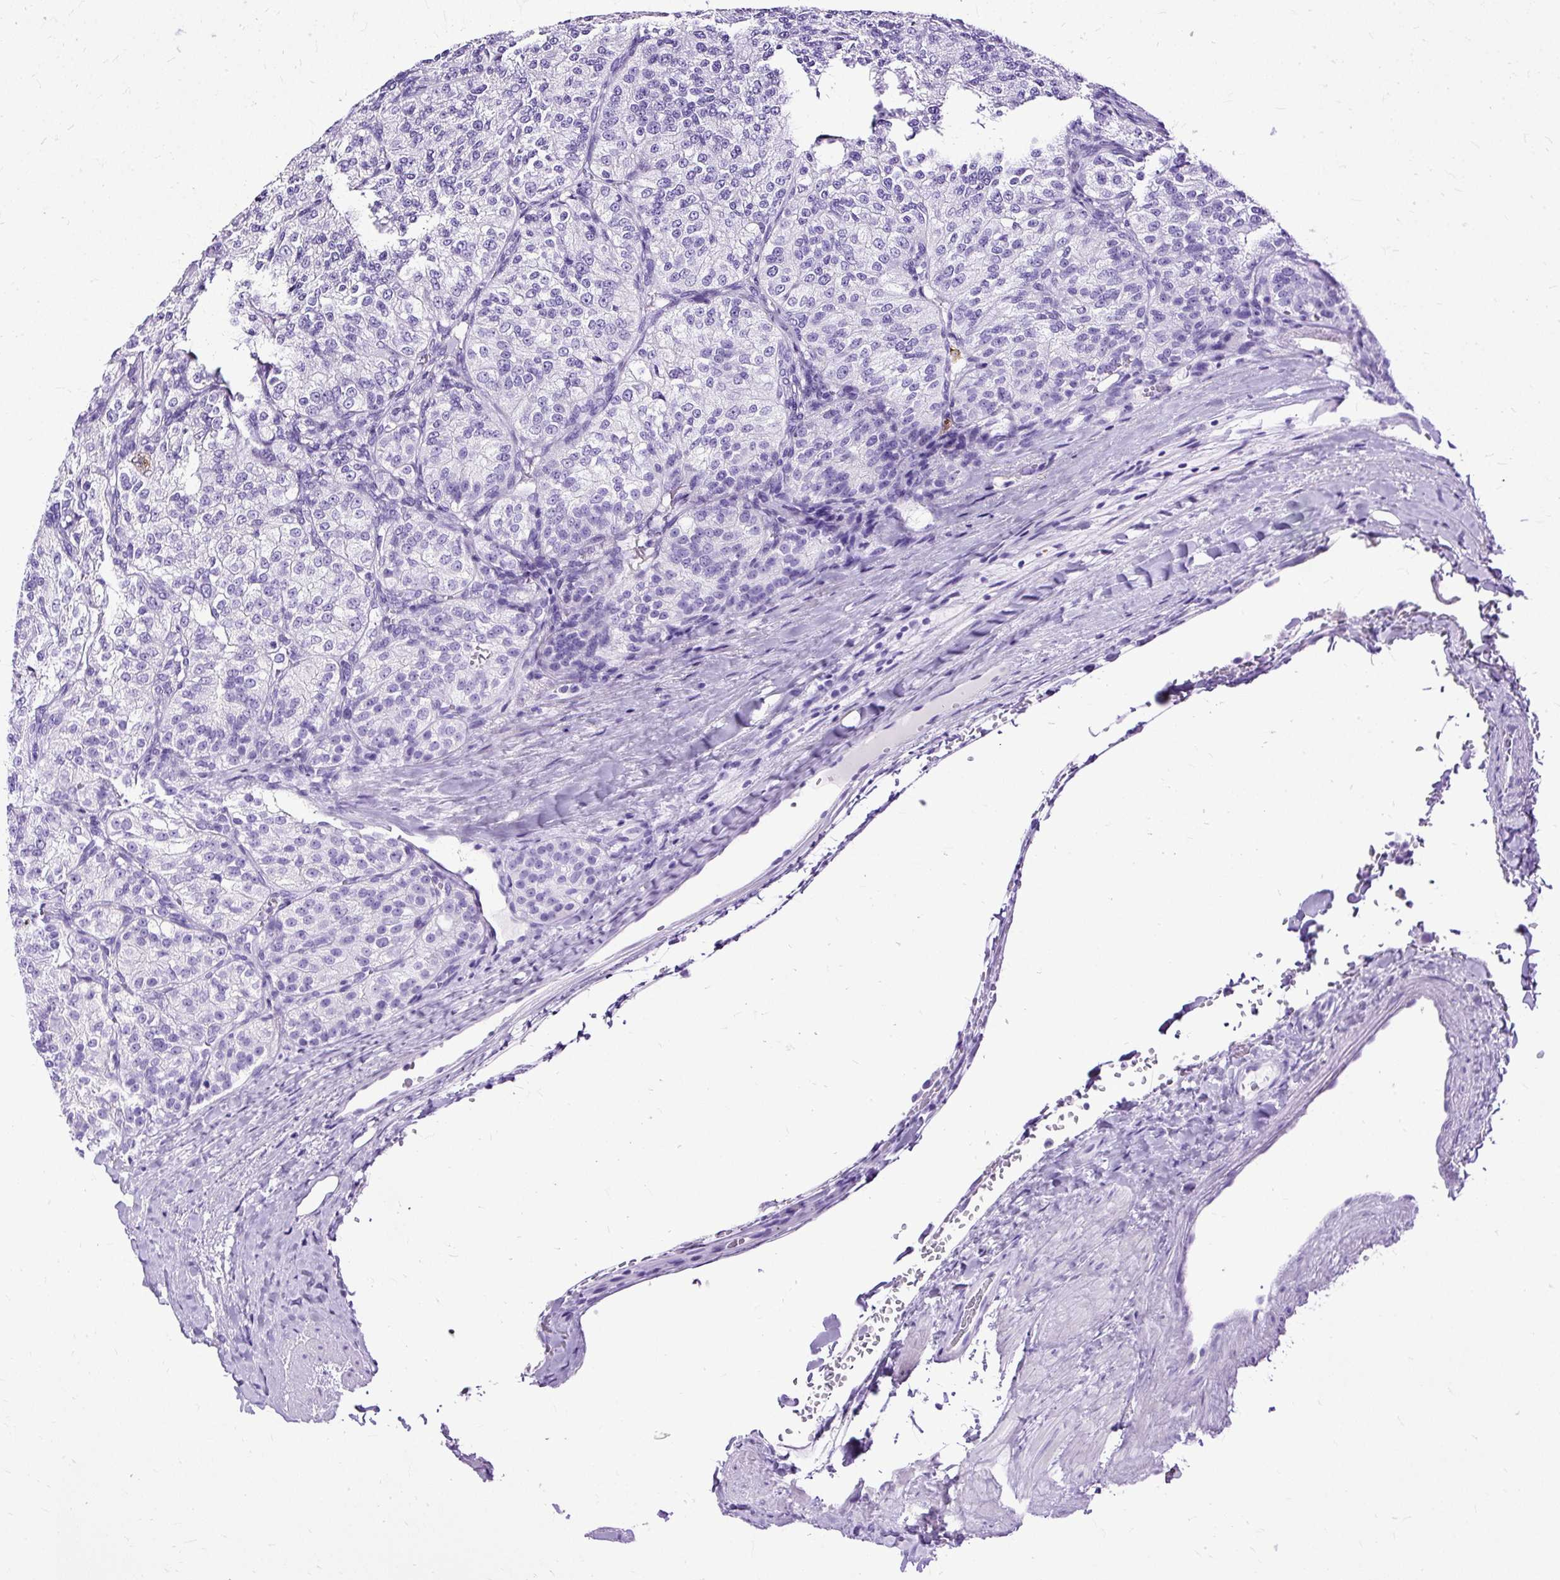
{"staining": {"intensity": "negative", "quantity": "none", "location": "none"}, "tissue": "renal cancer", "cell_type": "Tumor cells", "image_type": "cancer", "snomed": [{"axis": "morphology", "description": "Adenocarcinoma, NOS"}, {"axis": "topography", "description": "Kidney"}], "caption": "Immunohistochemistry of adenocarcinoma (renal) displays no positivity in tumor cells.", "gene": "SLC8A2", "patient": {"sex": "female", "age": 63}}